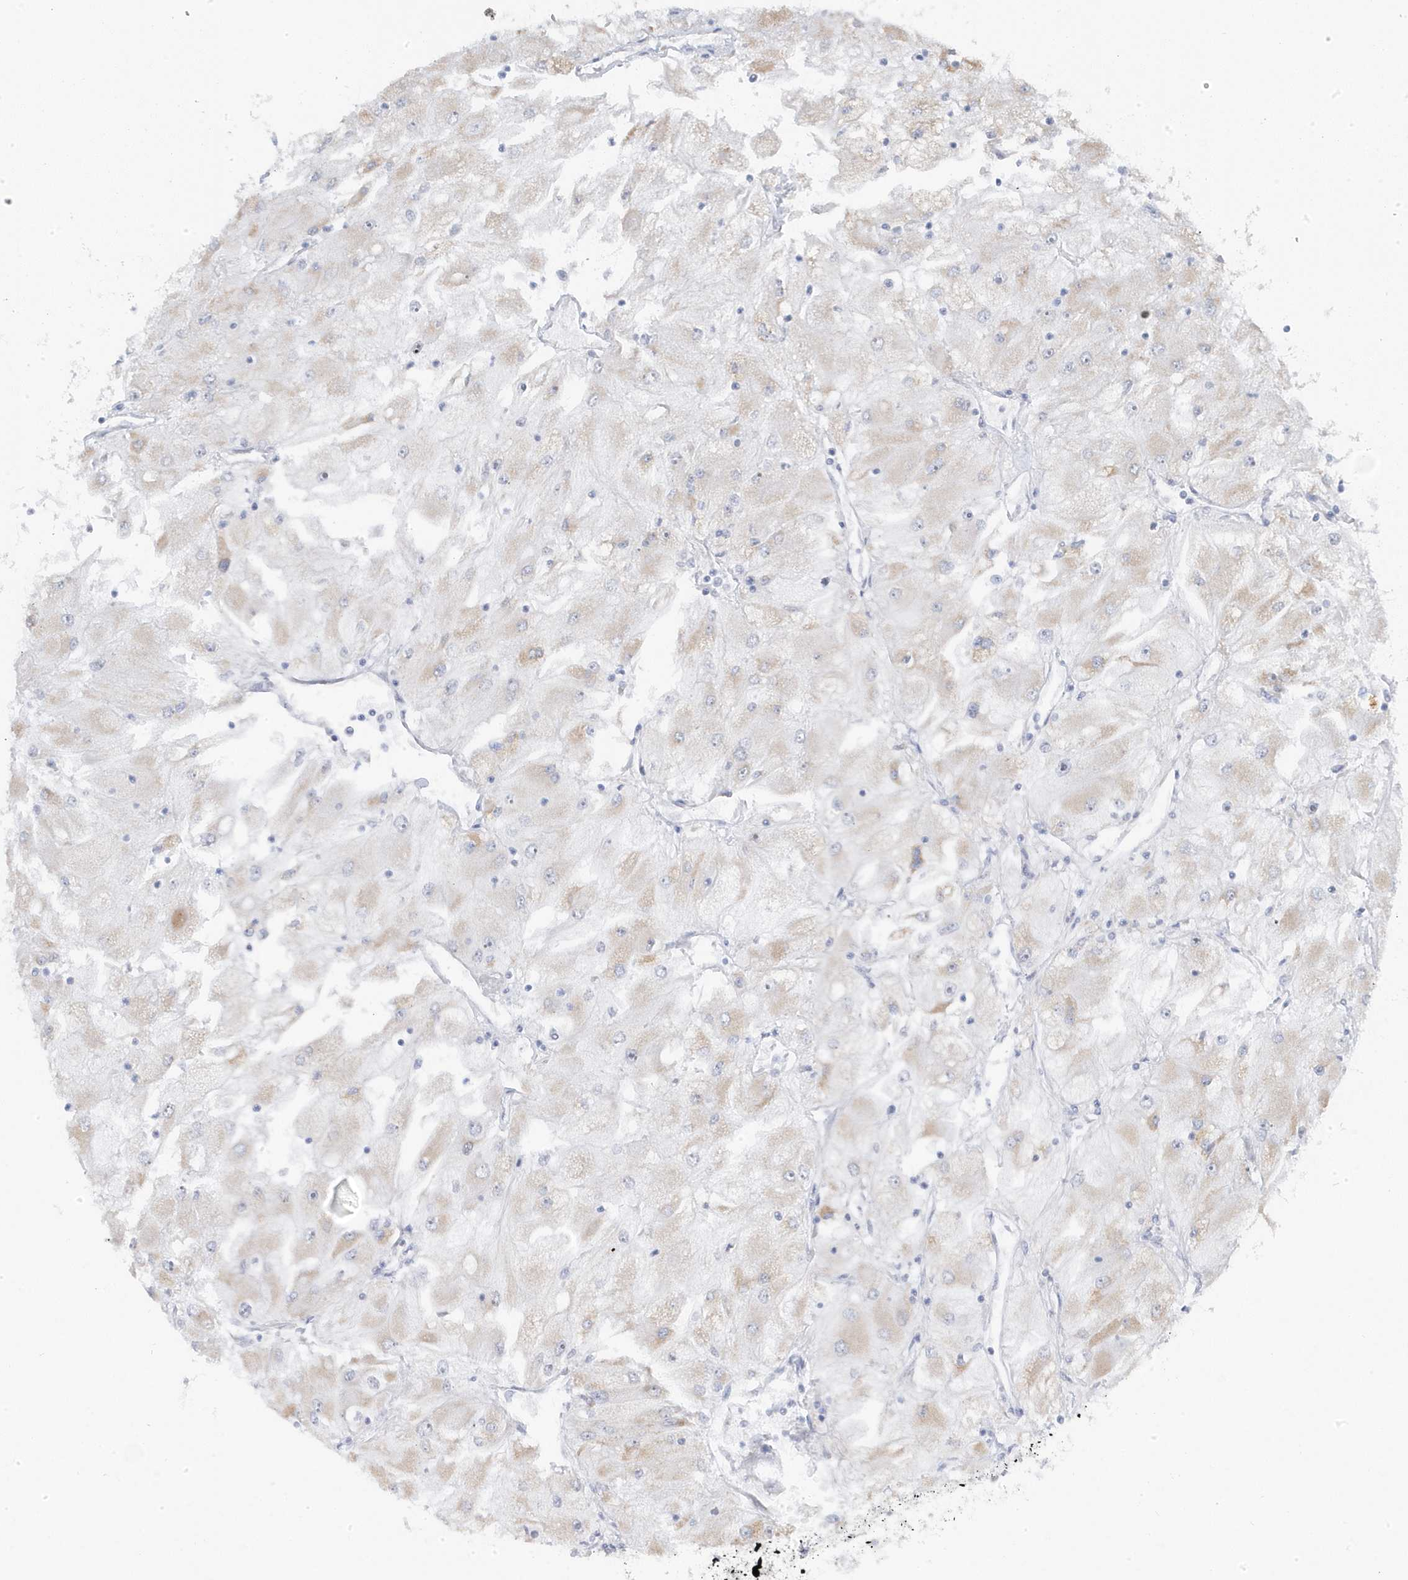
{"staining": {"intensity": "weak", "quantity": "<25%", "location": "cytoplasmic/membranous"}, "tissue": "renal cancer", "cell_type": "Tumor cells", "image_type": "cancer", "snomed": [{"axis": "morphology", "description": "Adenocarcinoma, NOS"}, {"axis": "topography", "description": "Kidney"}], "caption": "A photomicrograph of renal cancer (adenocarcinoma) stained for a protein exhibits no brown staining in tumor cells.", "gene": "TSEN15", "patient": {"sex": "male", "age": 80}}